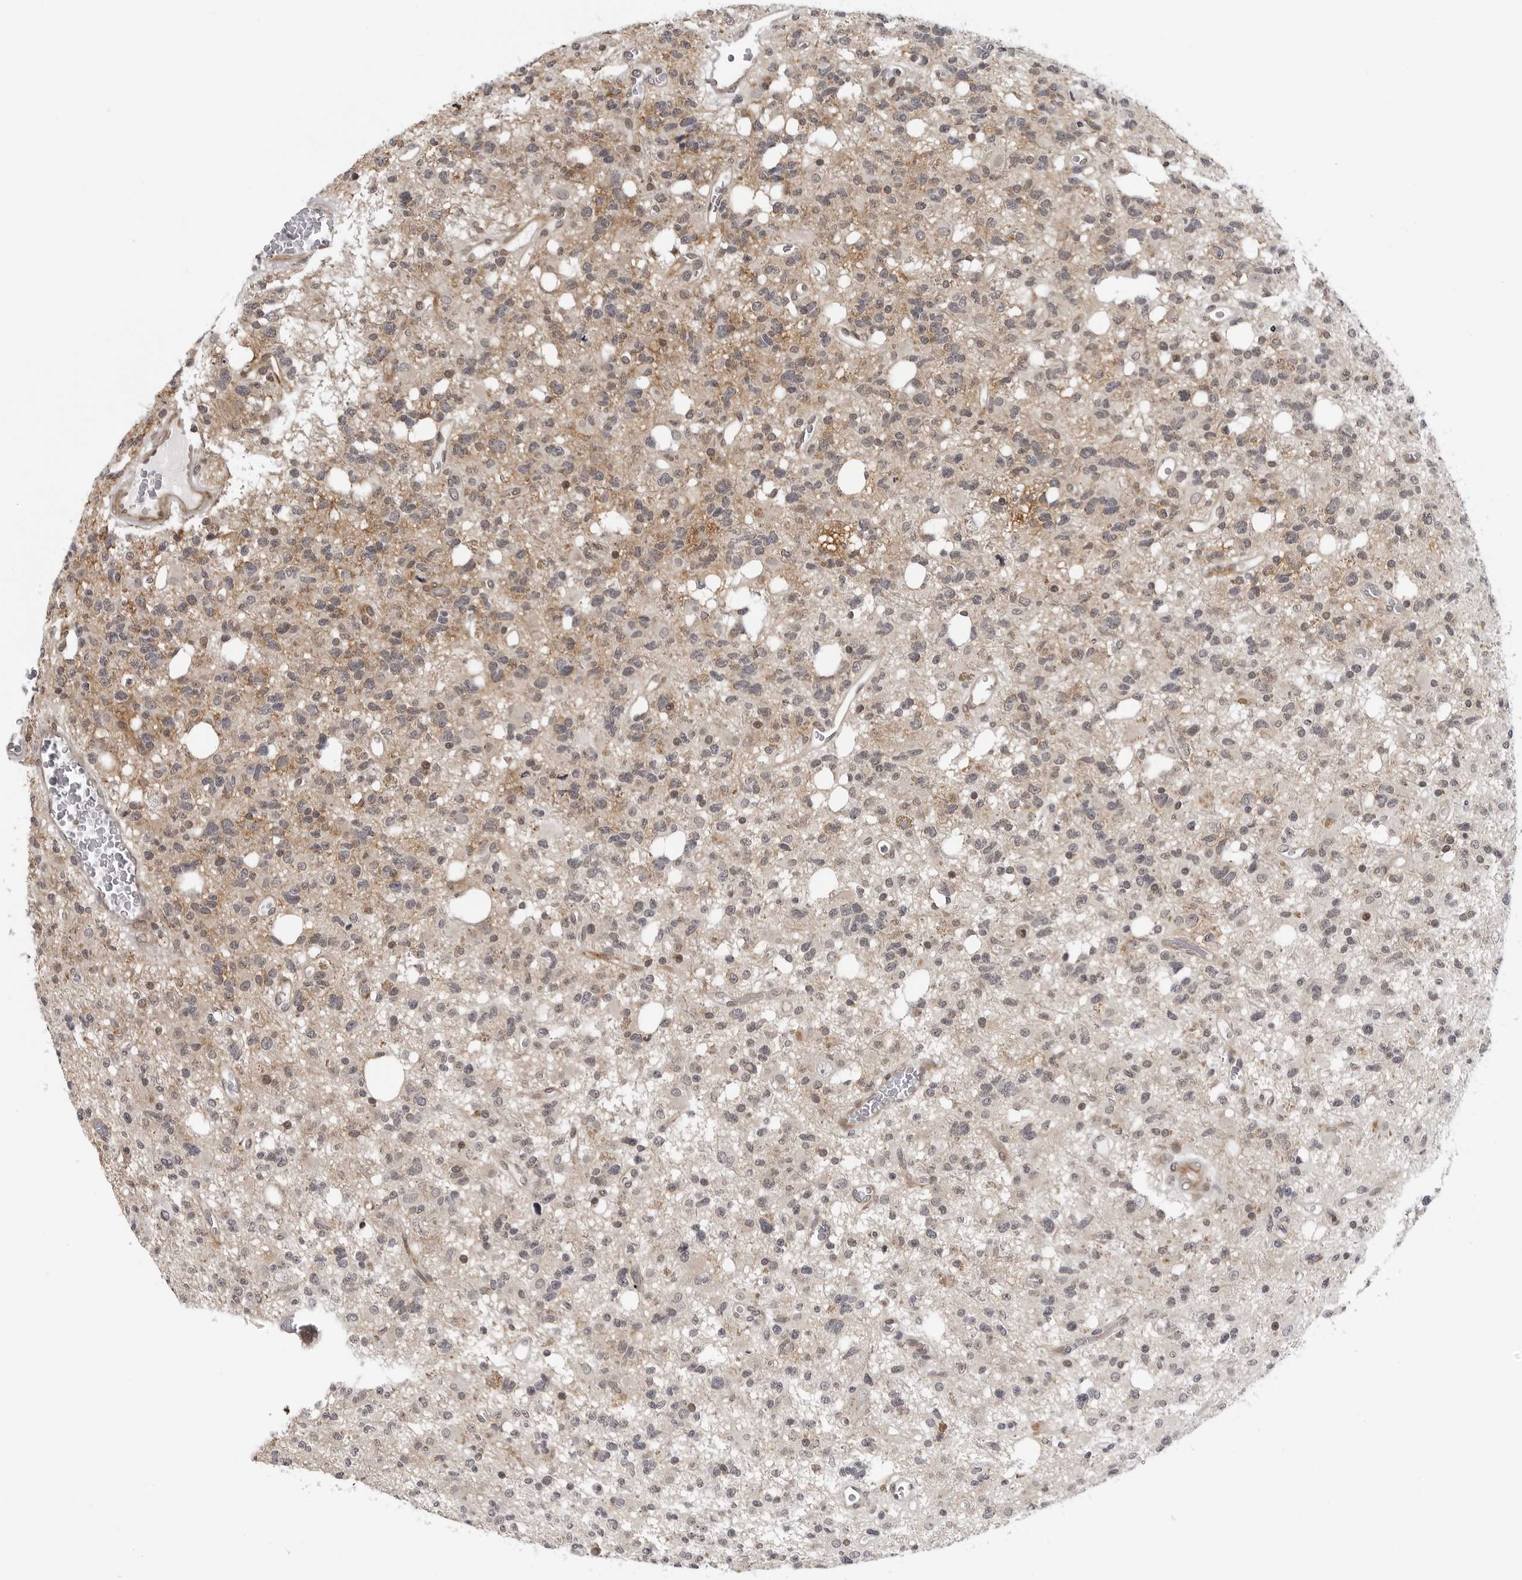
{"staining": {"intensity": "weak", "quantity": "<25%", "location": "cytoplasmic/membranous"}, "tissue": "glioma", "cell_type": "Tumor cells", "image_type": "cancer", "snomed": [{"axis": "morphology", "description": "Glioma, malignant, High grade"}, {"axis": "topography", "description": "Brain"}], "caption": "Tumor cells are negative for protein expression in human malignant high-grade glioma.", "gene": "ADAMTS5", "patient": {"sex": "female", "age": 62}}